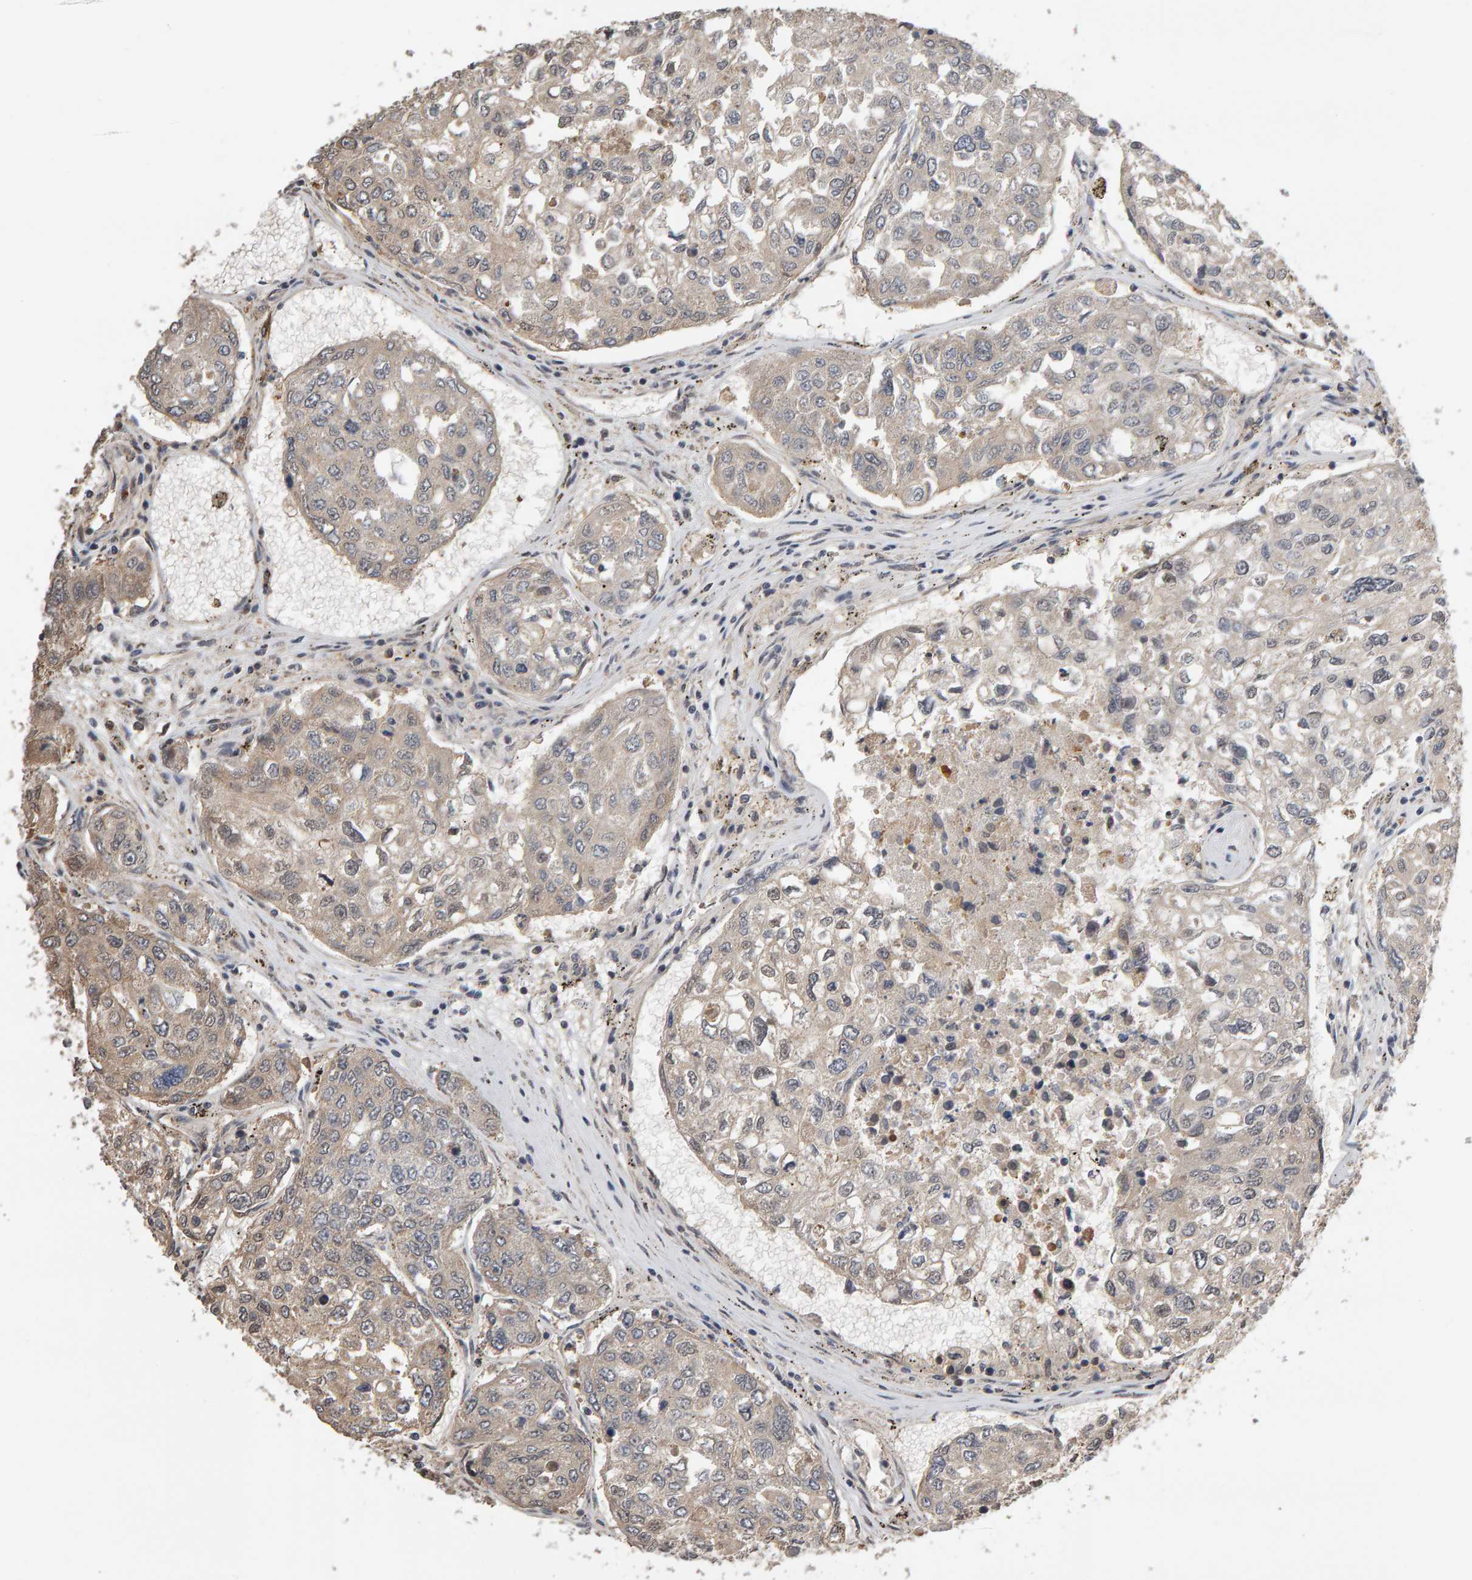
{"staining": {"intensity": "weak", "quantity": "<25%", "location": "cytoplasmic/membranous"}, "tissue": "urothelial cancer", "cell_type": "Tumor cells", "image_type": "cancer", "snomed": [{"axis": "morphology", "description": "Urothelial carcinoma, High grade"}, {"axis": "topography", "description": "Lymph node"}, {"axis": "topography", "description": "Urinary bladder"}], "caption": "DAB (3,3'-diaminobenzidine) immunohistochemical staining of human urothelial carcinoma (high-grade) displays no significant expression in tumor cells.", "gene": "COASY", "patient": {"sex": "male", "age": 51}}